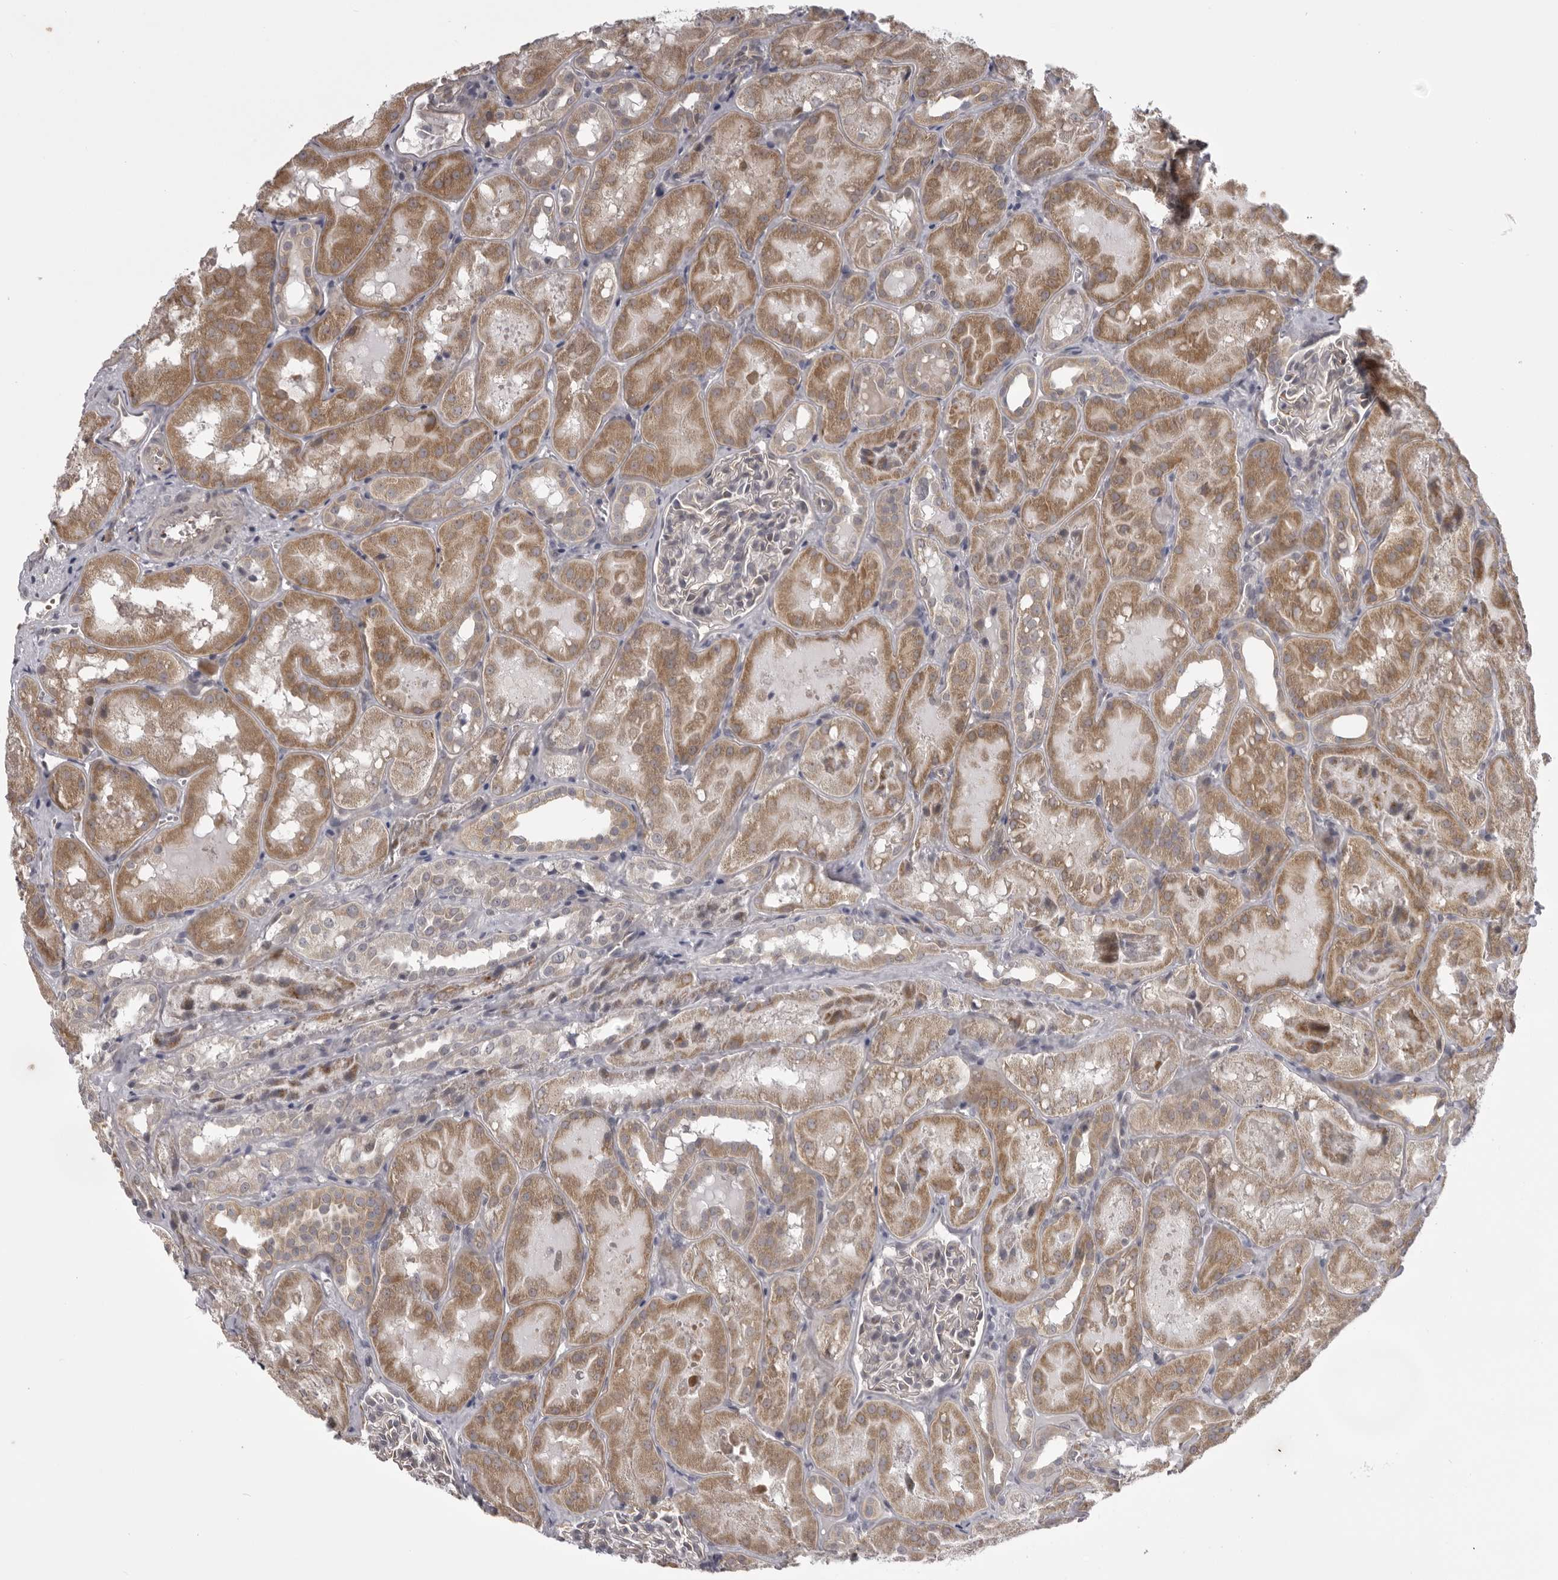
{"staining": {"intensity": "weak", "quantity": "<25%", "location": "cytoplasmic/membranous"}, "tissue": "kidney", "cell_type": "Cells in glomeruli", "image_type": "normal", "snomed": [{"axis": "morphology", "description": "Normal tissue, NOS"}, {"axis": "topography", "description": "Kidney"}], "caption": "This is an immunohistochemistry (IHC) micrograph of normal human kidney. There is no positivity in cells in glomeruli.", "gene": "EPHA10", "patient": {"sex": "male", "age": 16}}